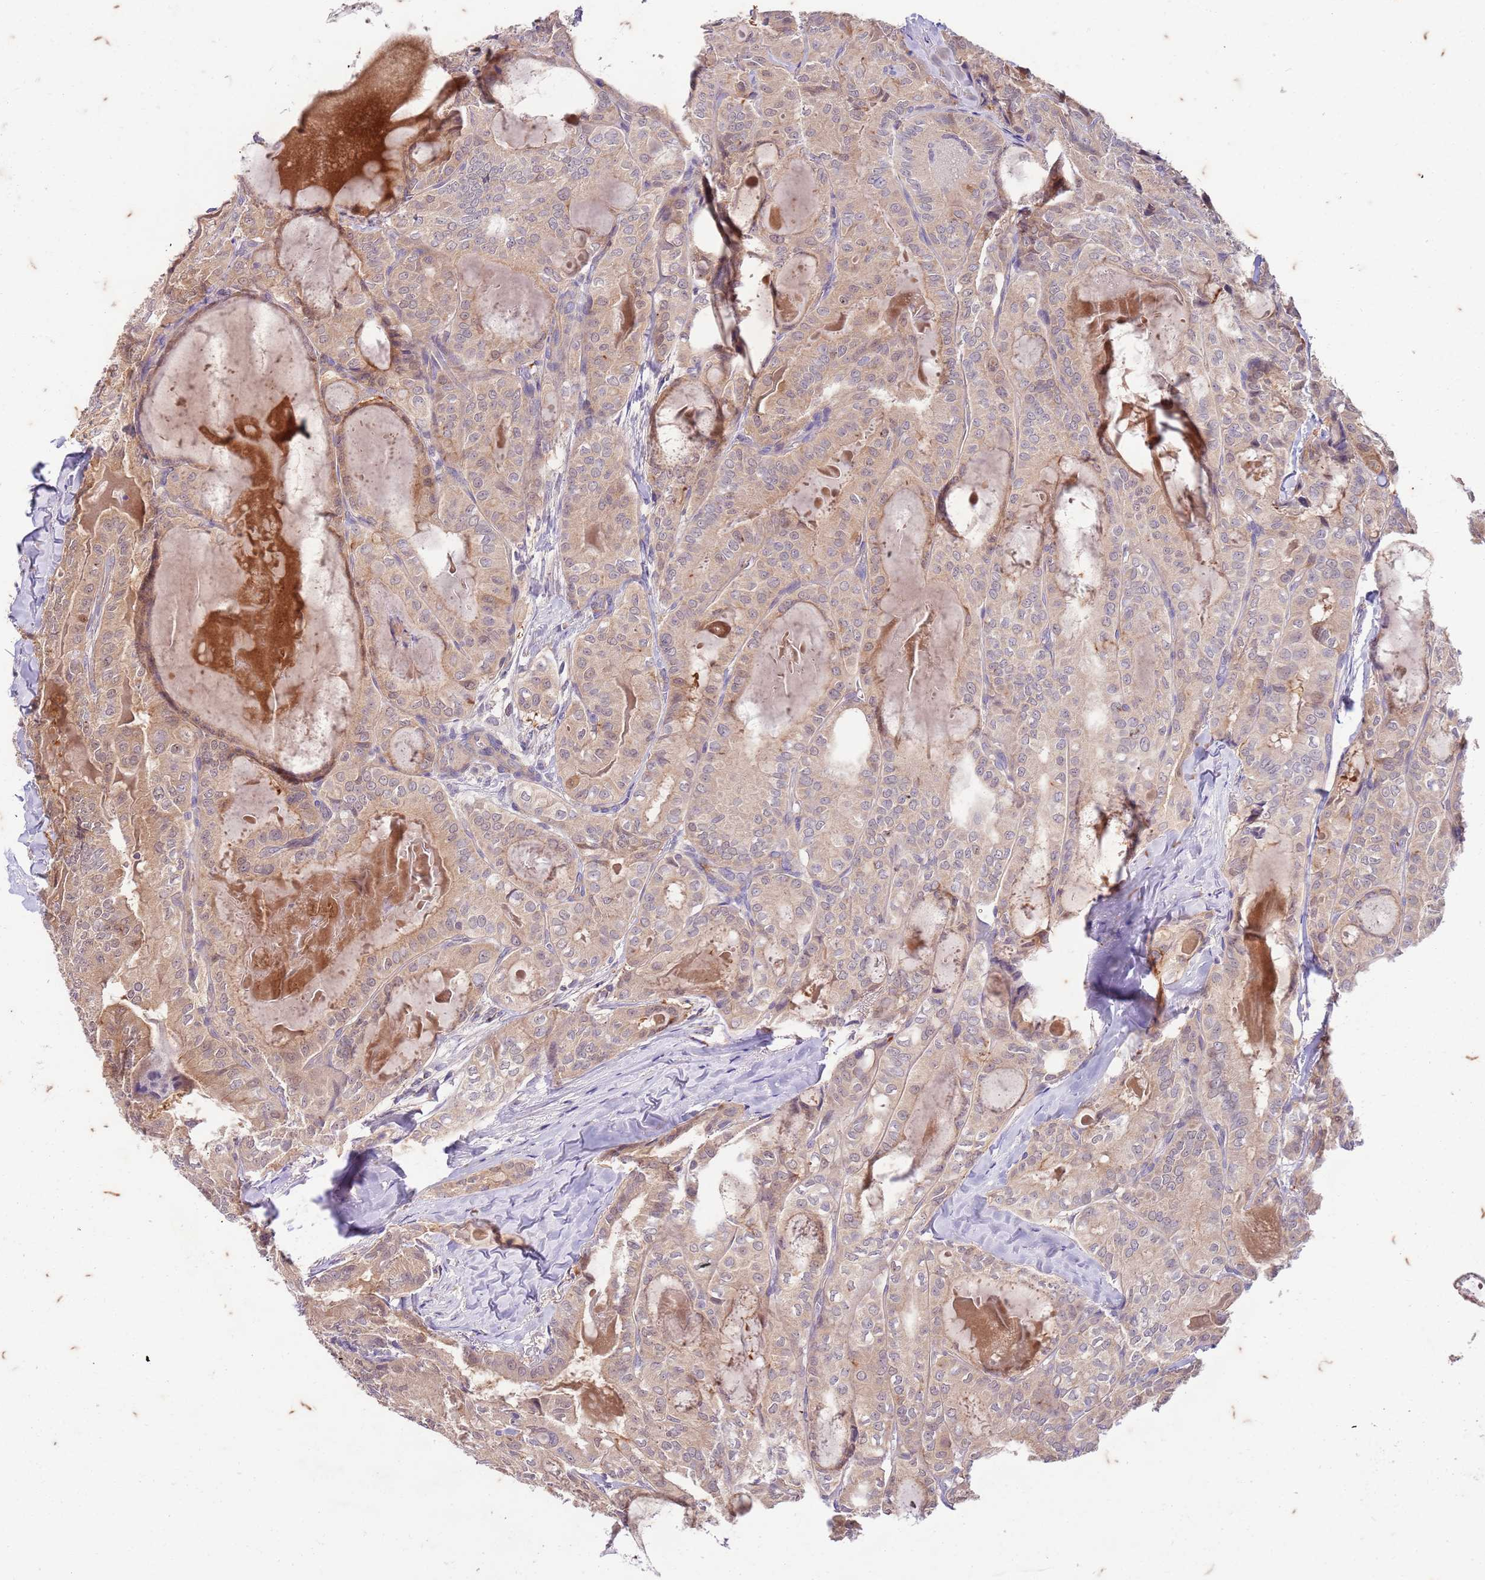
{"staining": {"intensity": "weak", "quantity": "25%-75%", "location": "cytoplasmic/membranous"}, "tissue": "thyroid cancer", "cell_type": "Tumor cells", "image_type": "cancer", "snomed": [{"axis": "morphology", "description": "Papillary adenocarcinoma, NOS"}, {"axis": "topography", "description": "Thyroid gland"}], "caption": "Papillary adenocarcinoma (thyroid) stained with IHC demonstrates weak cytoplasmic/membranous expression in approximately 25%-75% of tumor cells.", "gene": "RAPGEF3", "patient": {"sex": "female", "age": 68}}